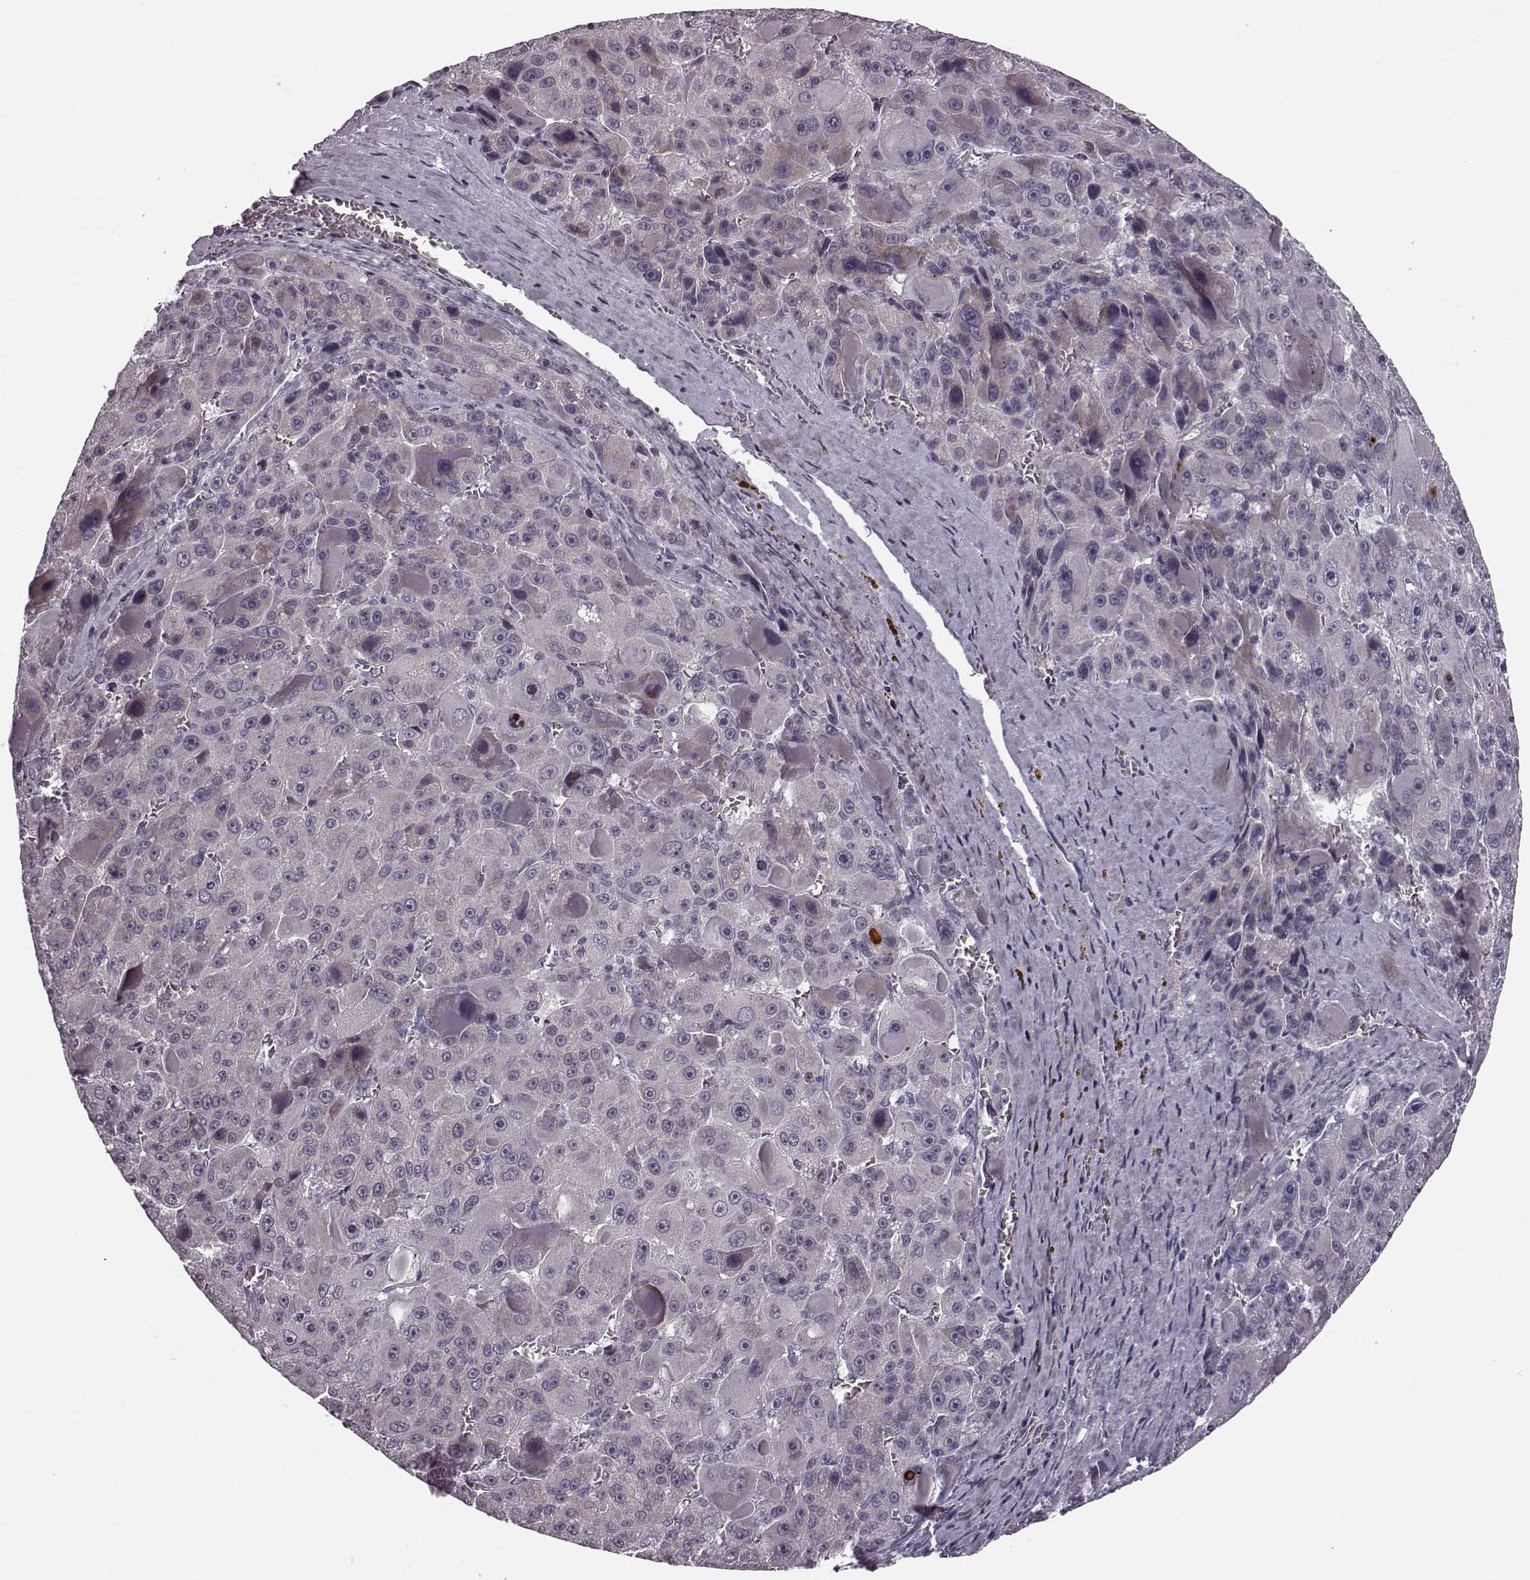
{"staining": {"intensity": "negative", "quantity": "none", "location": "none"}, "tissue": "liver cancer", "cell_type": "Tumor cells", "image_type": "cancer", "snomed": [{"axis": "morphology", "description": "Carcinoma, Hepatocellular, NOS"}, {"axis": "topography", "description": "Liver"}], "caption": "IHC of human liver cancer (hepatocellular carcinoma) displays no positivity in tumor cells. The staining is performed using DAB (3,3'-diaminobenzidine) brown chromogen with nuclei counter-stained in using hematoxylin.", "gene": "FAM234B", "patient": {"sex": "male", "age": 76}}